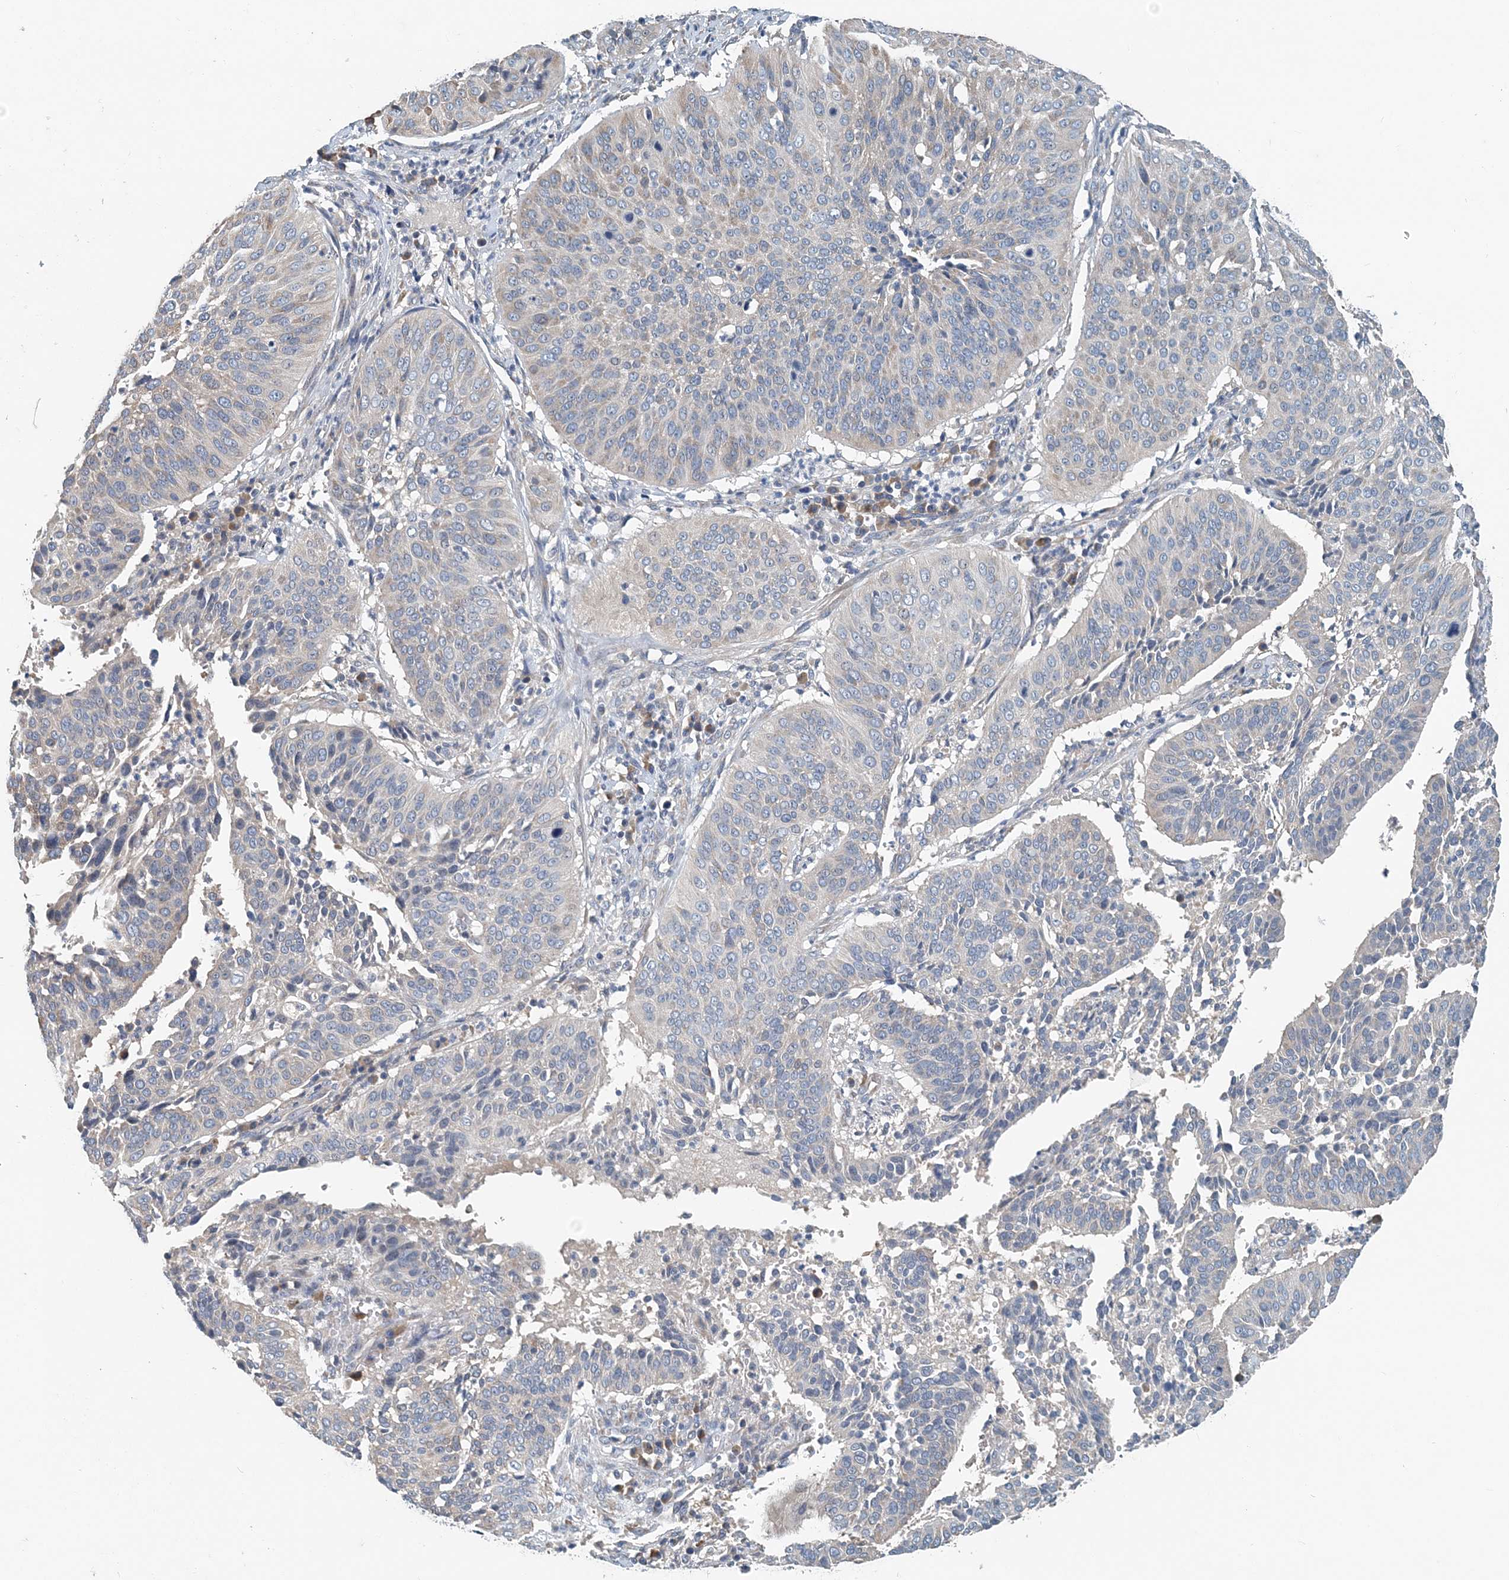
{"staining": {"intensity": "negative", "quantity": "none", "location": "none"}, "tissue": "cervical cancer", "cell_type": "Tumor cells", "image_type": "cancer", "snomed": [{"axis": "morphology", "description": "Normal tissue, NOS"}, {"axis": "morphology", "description": "Squamous cell carcinoma, NOS"}, {"axis": "topography", "description": "Cervix"}], "caption": "A micrograph of cervical squamous cell carcinoma stained for a protein displays no brown staining in tumor cells. (DAB IHC, high magnification).", "gene": "EEF1A2", "patient": {"sex": "female", "age": 39}}